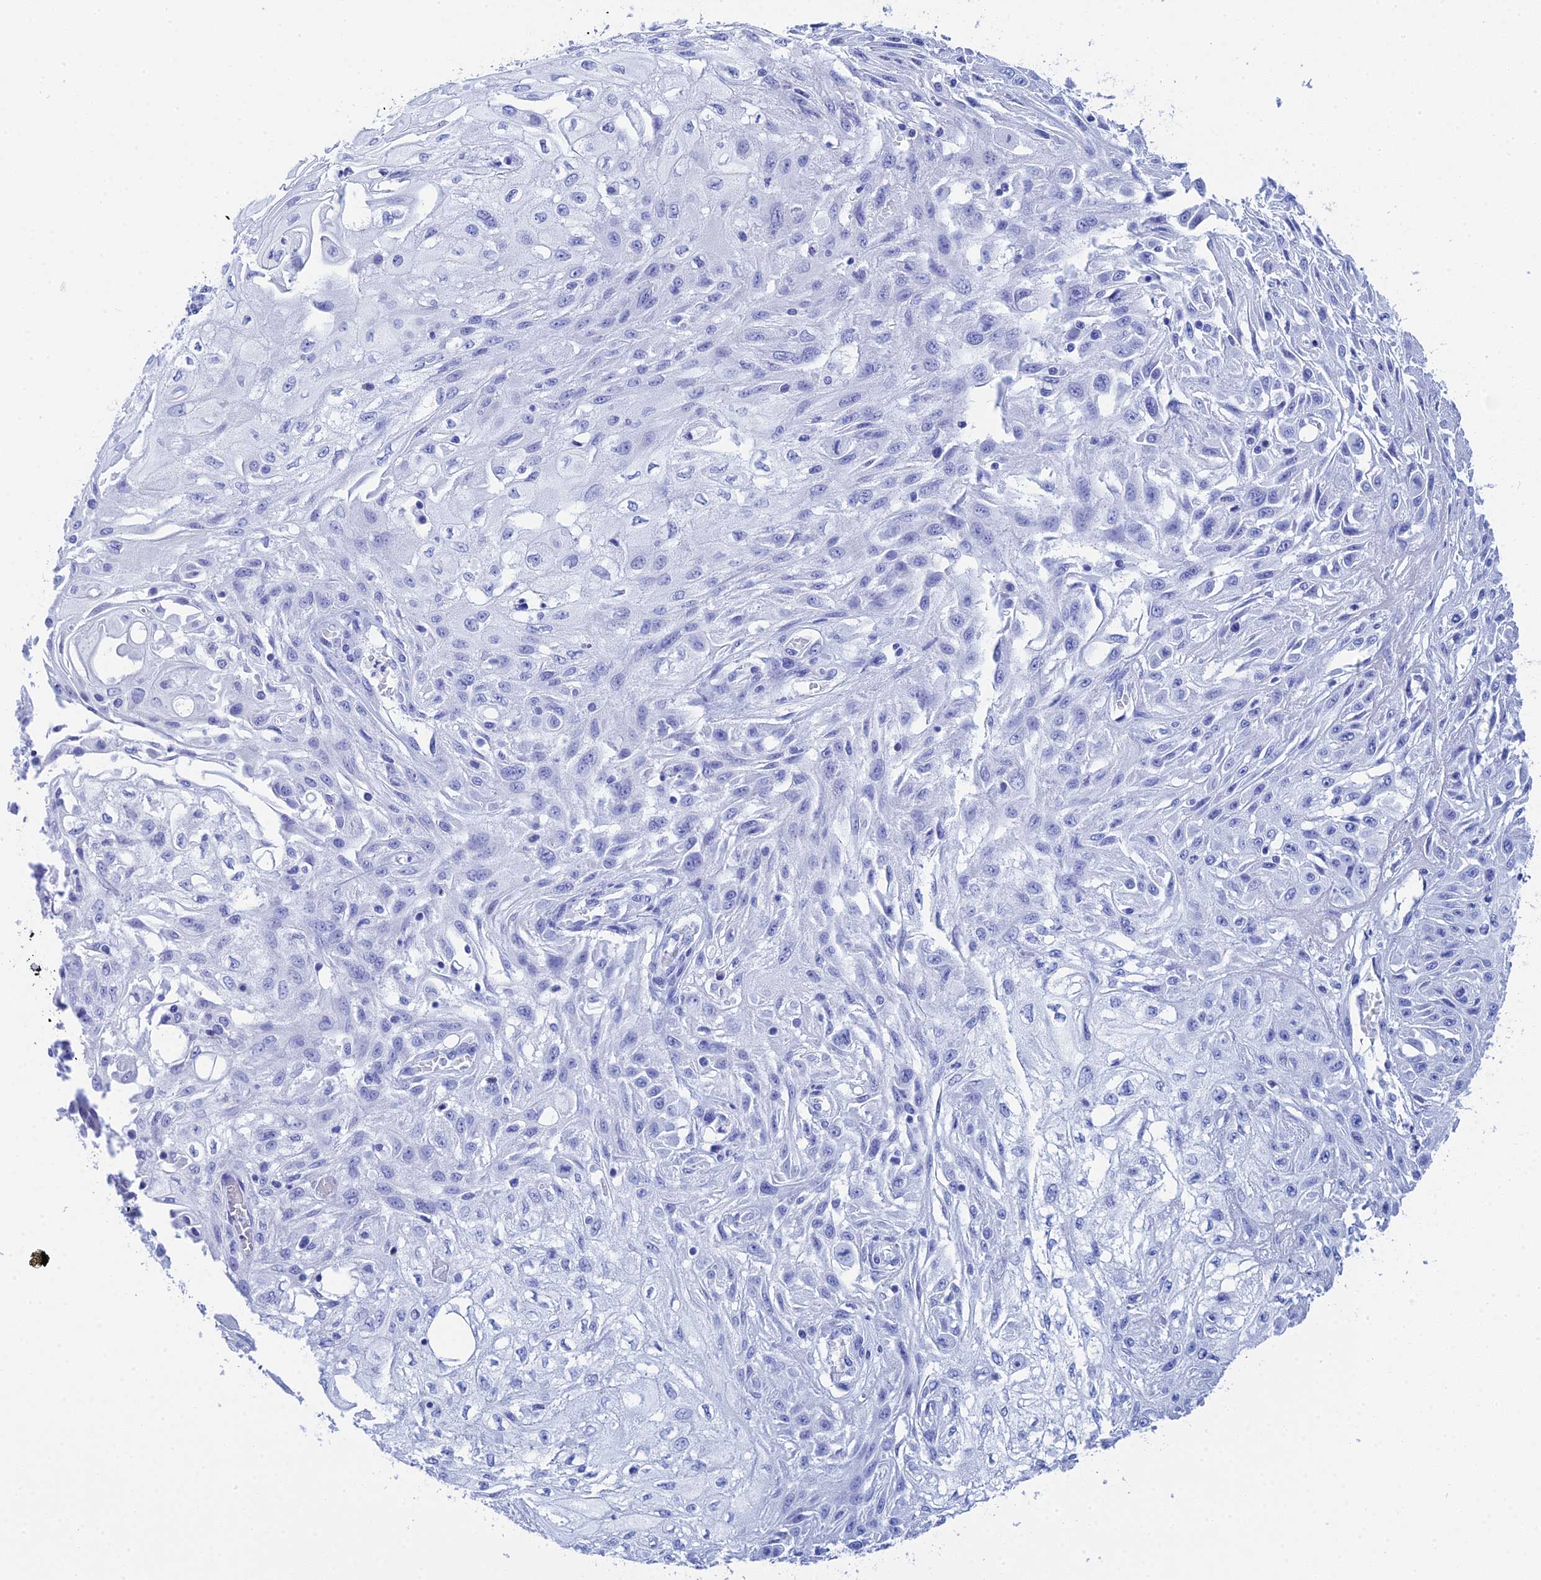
{"staining": {"intensity": "negative", "quantity": "none", "location": "none"}, "tissue": "skin cancer", "cell_type": "Tumor cells", "image_type": "cancer", "snomed": [{"axis": "morphology", "description": "Squamous cell carcinoma, NOS"}, {"axis": "morphology", "description": "Squamous cell carcinoma, metastatic, NOS"}, {"axis": "topography", "description": "Skin"}, {"axis": "topography", "description": "Lymph node"}], "caption": "Immunohistochemistry photomicrograph of neoplastic tissue: human skin cancer stained with DAB (3,3'-diaminobenzidine) shows no significant protein expression in tumor cells.", "gene": "TEX101", "patient": {"sex": "male", "age": 75}}